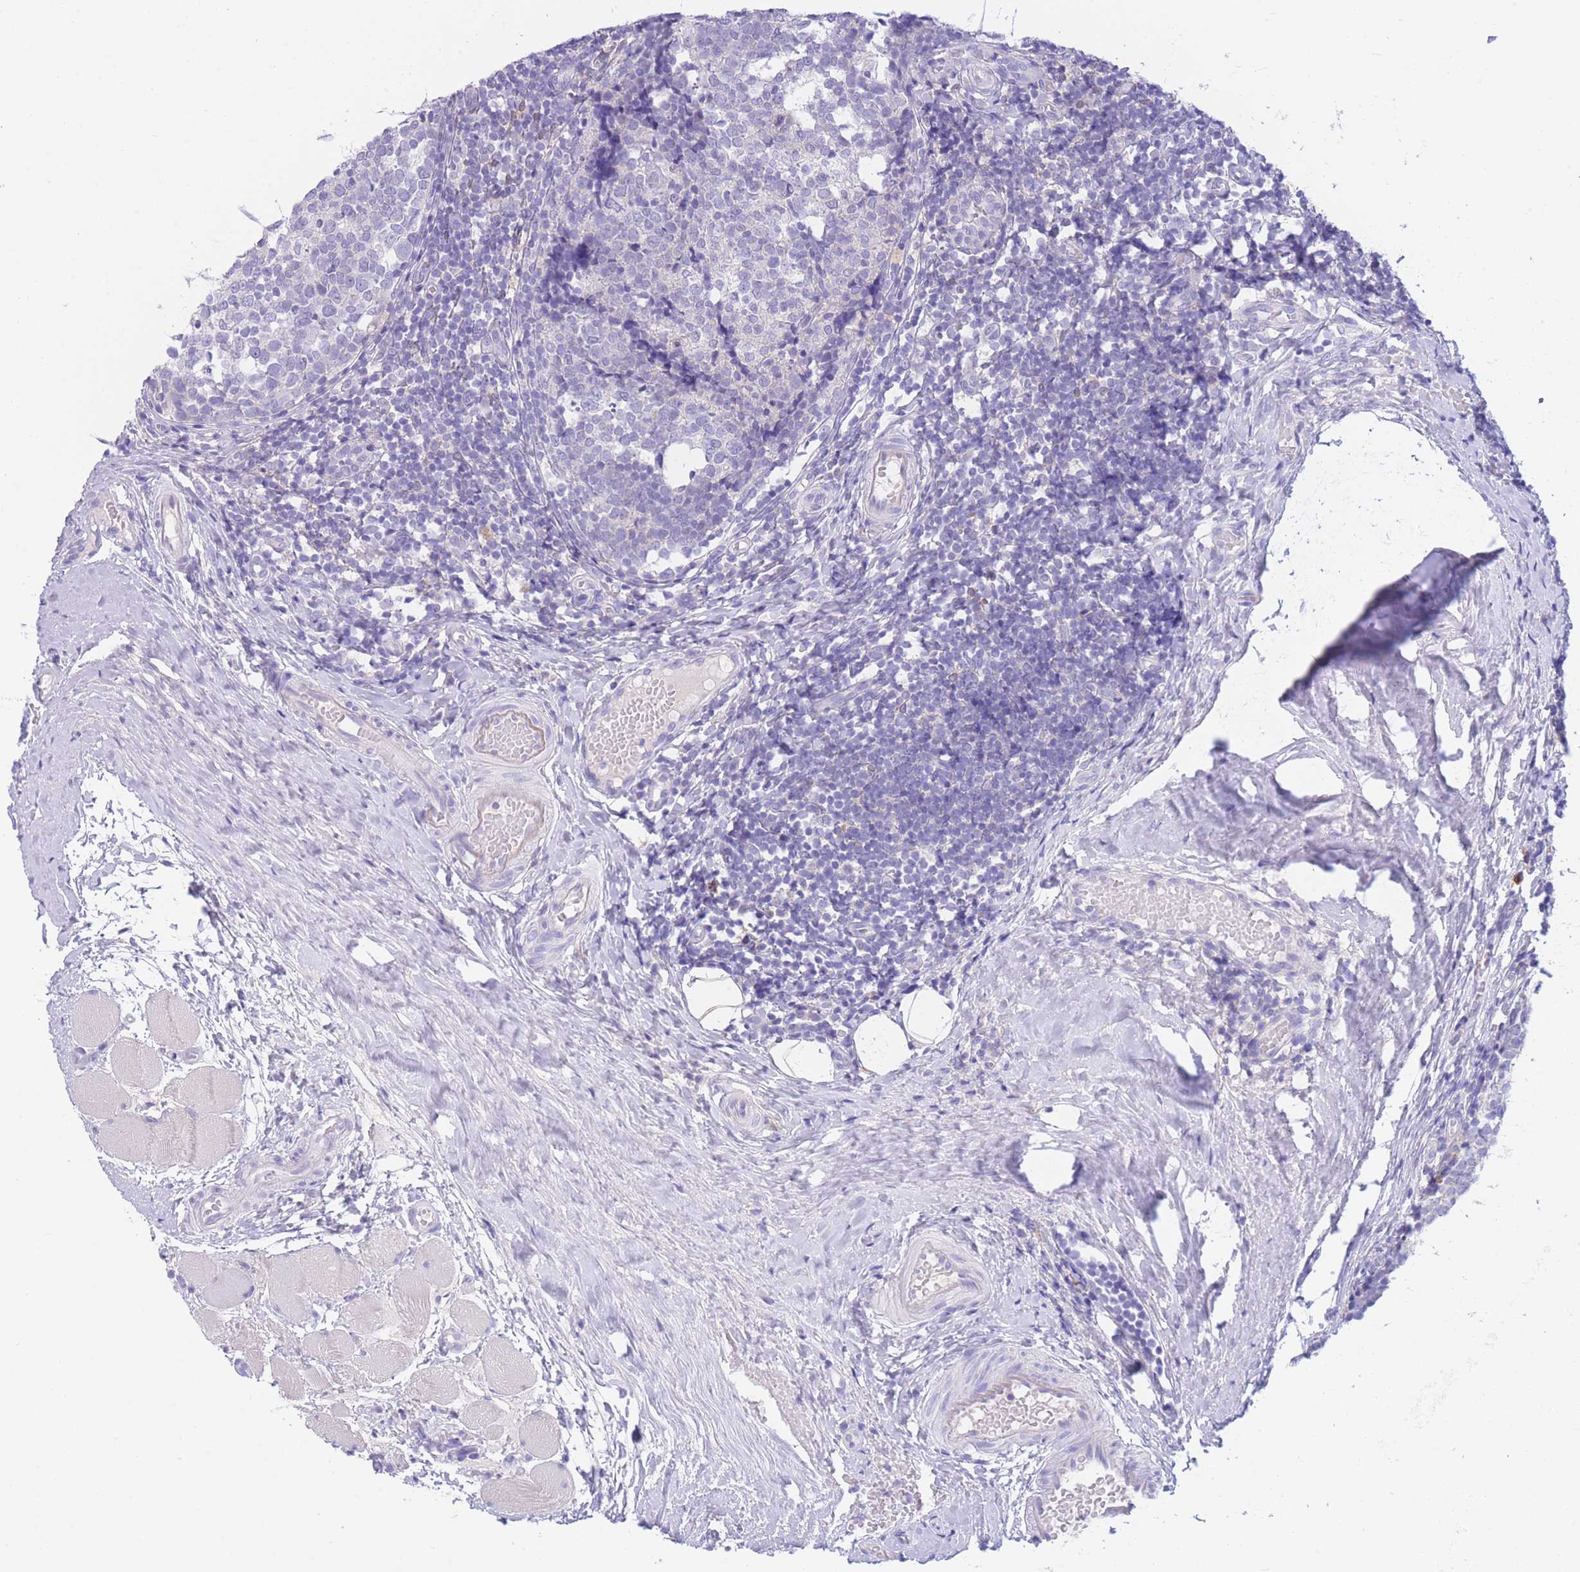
{"staining": {"intensity": "negative", "quantity": "none", "location": "none"}, "tissue": "tonsil", "cell_type": "Germinal center cells", "image_type": "normal", "snomed": [{"axis": "morphology", "description": "Normal tissue, NOS"}, {"axis": "topography", "description": "Tonsil"}], "caption": "This is an immunohistochemistry photomicrograph of unremarkable human tonsil. There is no staining in germinal center cells.", "gene": "PCDHB3", "patient": {"sex": "female", "age": 19}}